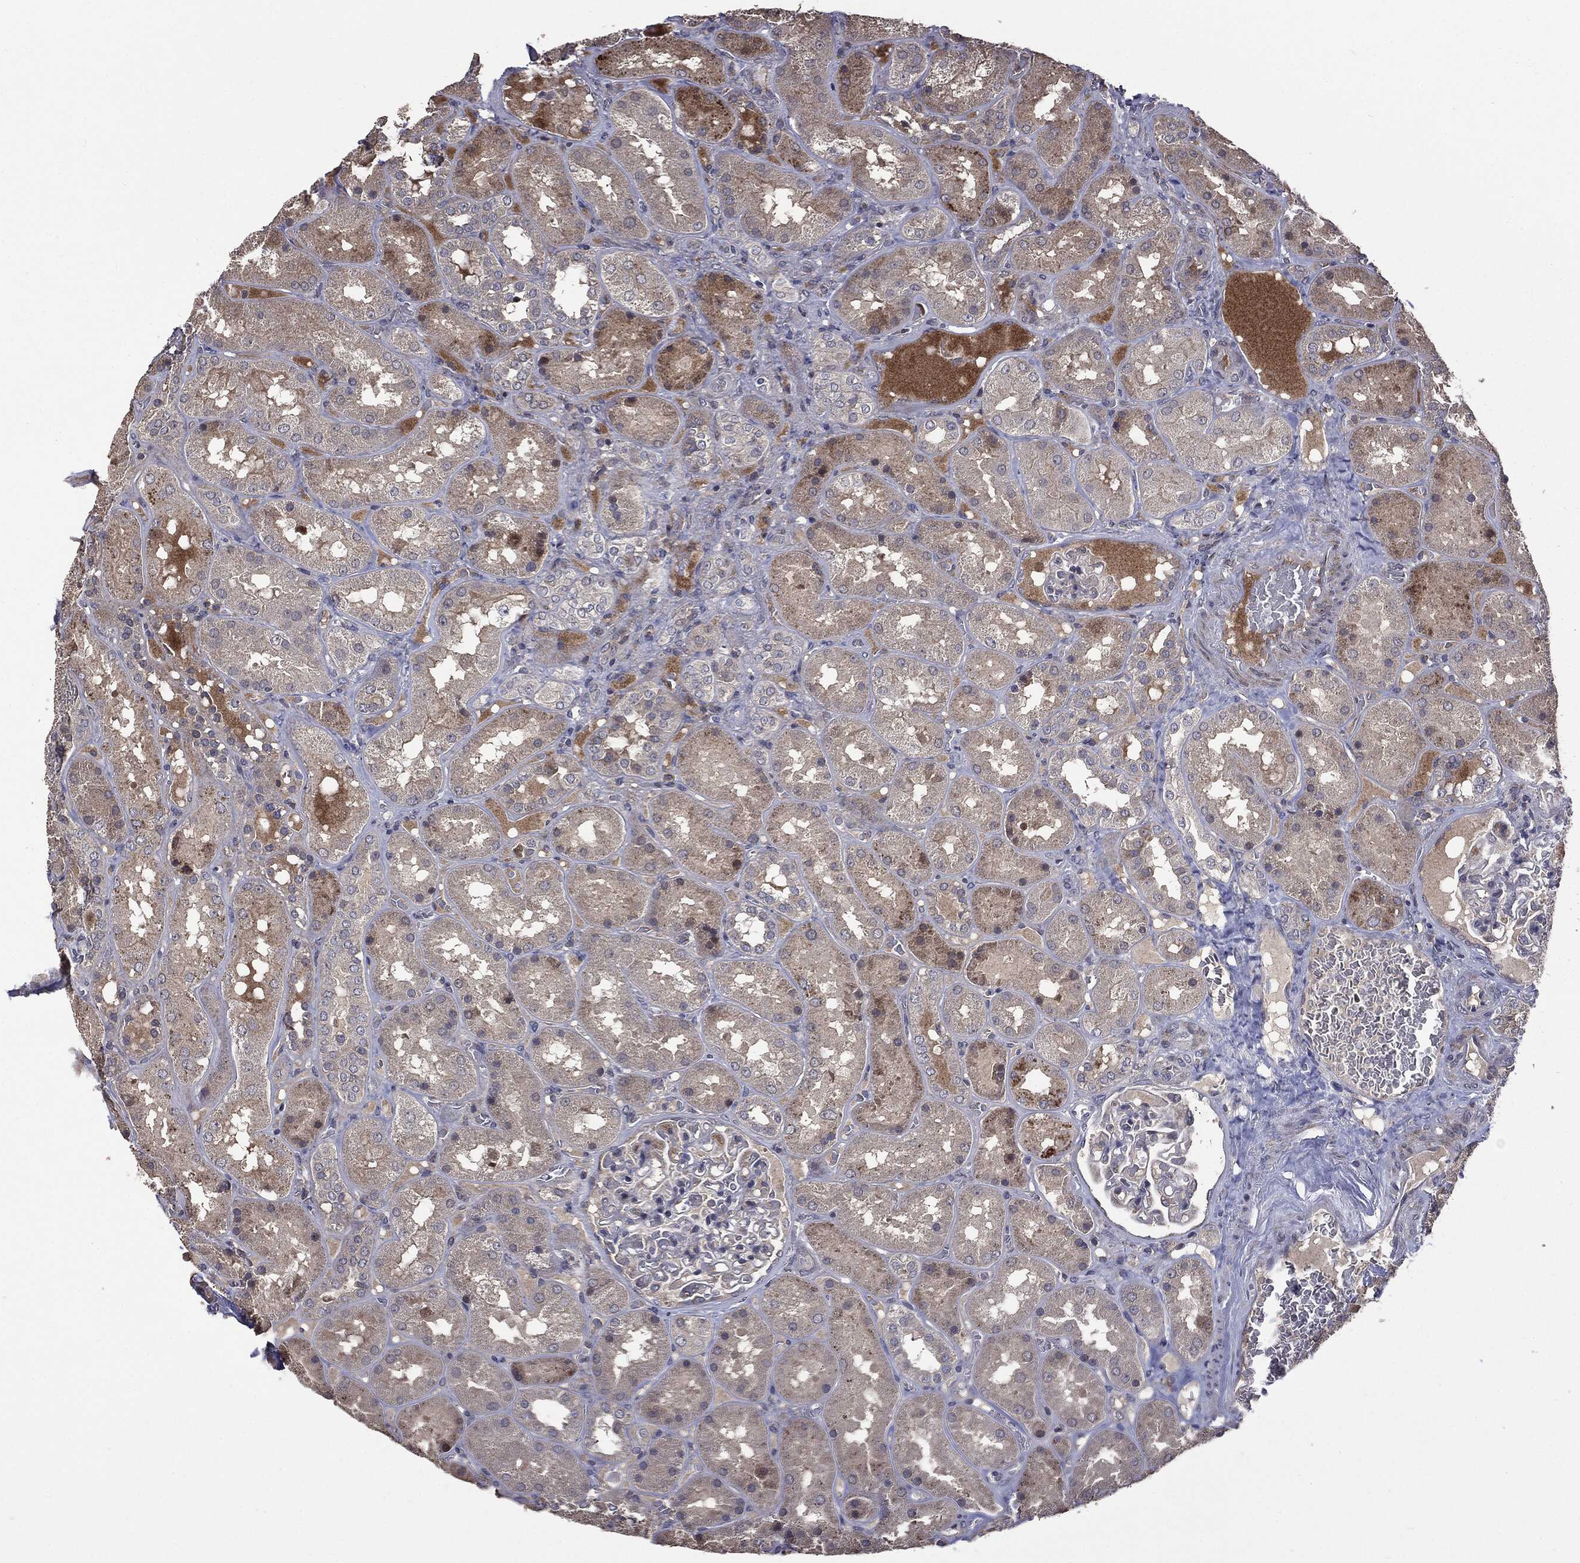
{"staining": {"intensity": "negative", "quantity": "none", "location": "none"}, "tissue": "kidney", "cell_type": "Cells in glomeruli", "image_type": "normal", "snomed": [{"axis": "morphology", "description": "Normal tissue, NOS"}, {"axis": "topography", "description": "Kidney"}], "caption": "Image shows no protein staining in cells in glomeruli of normal kidney.", "gene": "MTOR", "patient": {"sex": "male", "age": 73}}